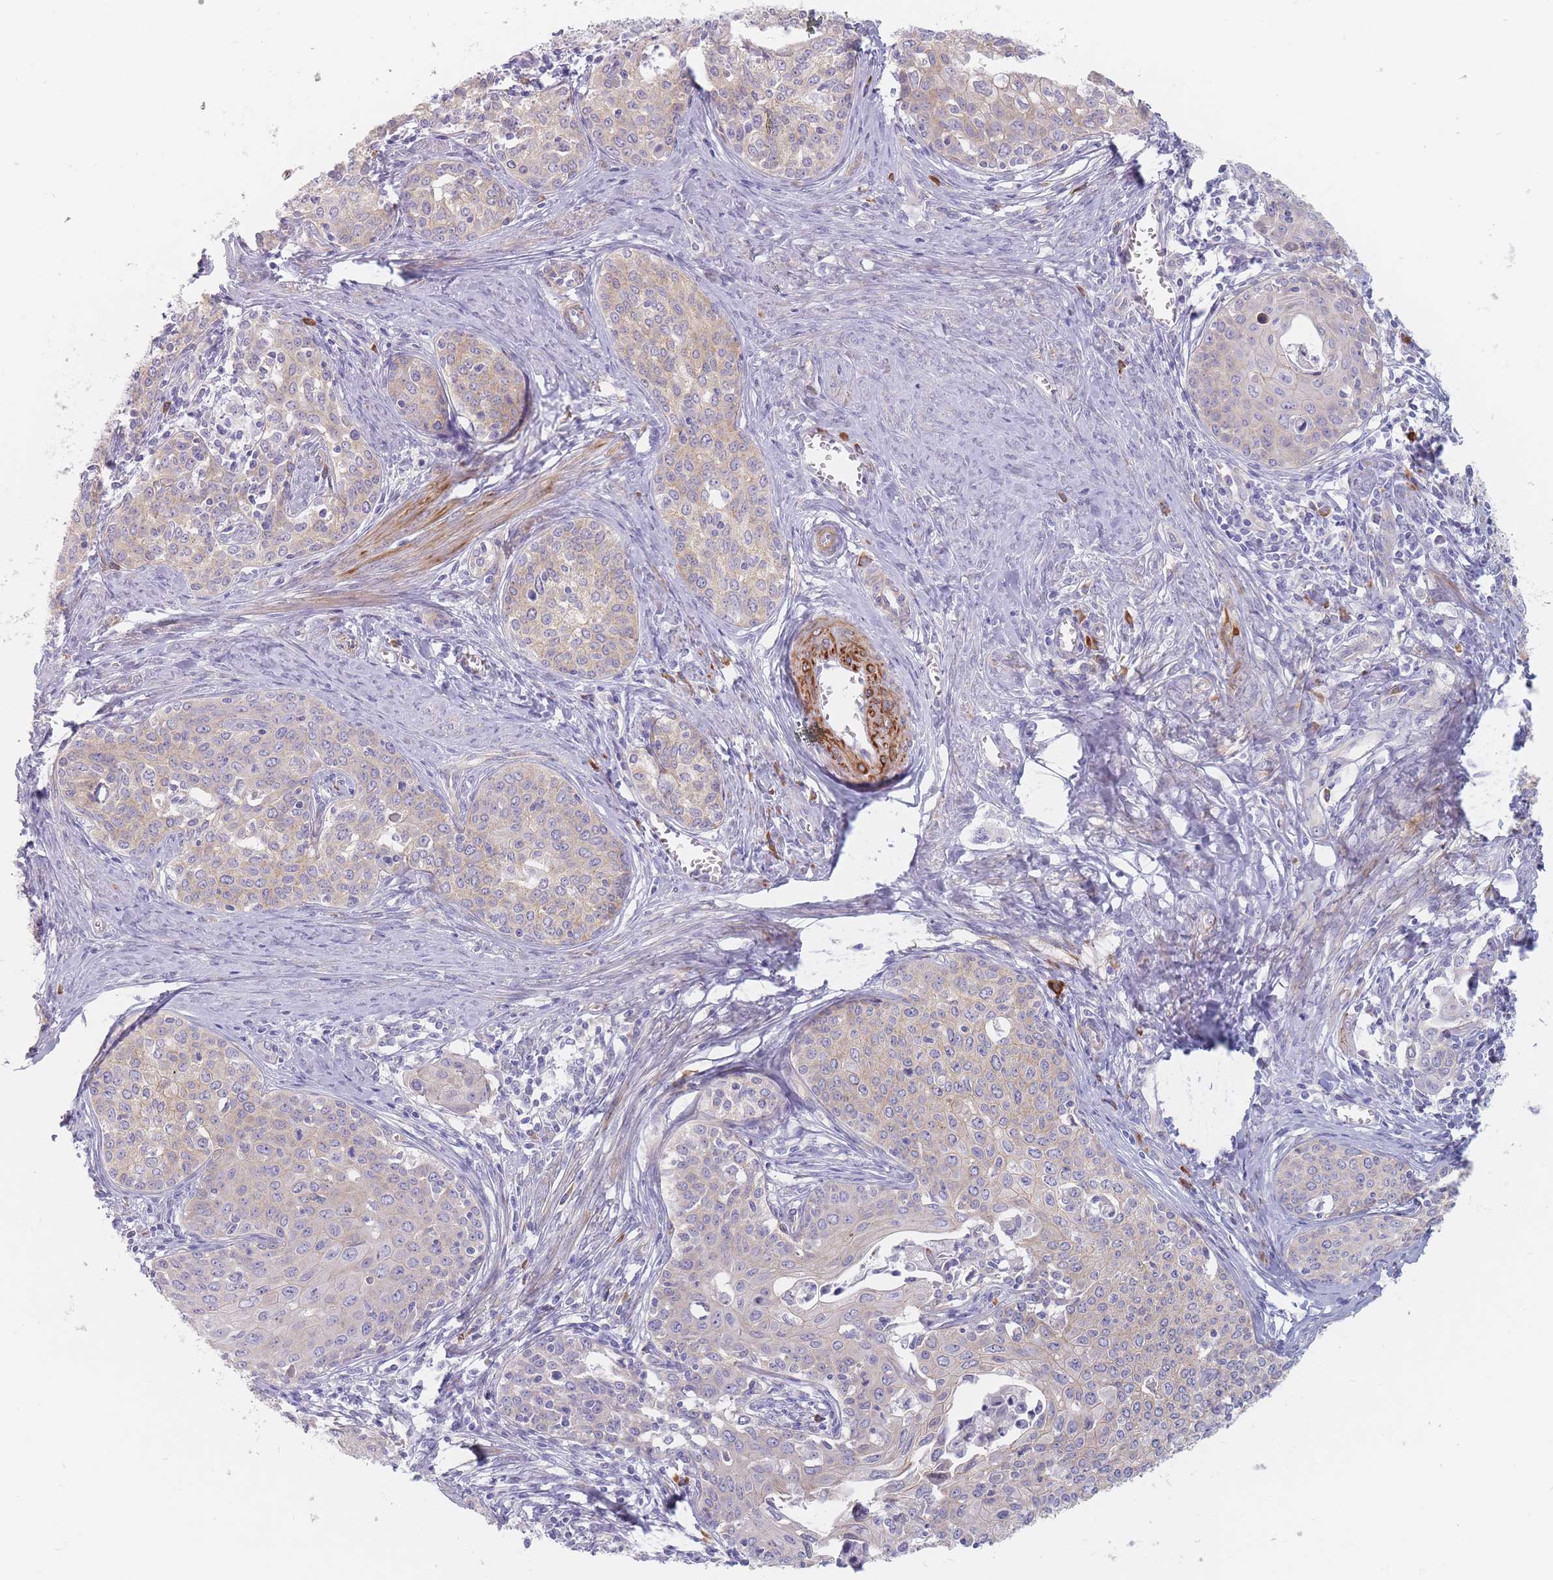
{"staining": {"intensity": "negative", "quantity": "none", "location": "none"}, "tissue": "cervical cancer", "cell_type": "Tumor cells", "image_type": "cancer", "snomed": [{"axis": "morphology", "description": "Squamous cell carcinoma, NOS"}, {"axis": "morphology", "description": "Adenocarcinoma, NOS"}, {"axis": "topography", "description": "Cervix"}], "caption": "DAB (3,3'-diaminobenzidine) immunohistochemical staining of human cervical cancer (adenocarcinoma) displays no significant staining in tumor cells.", "gene": "ERBIN", "patient": {"sex": "female", "age": 52}}